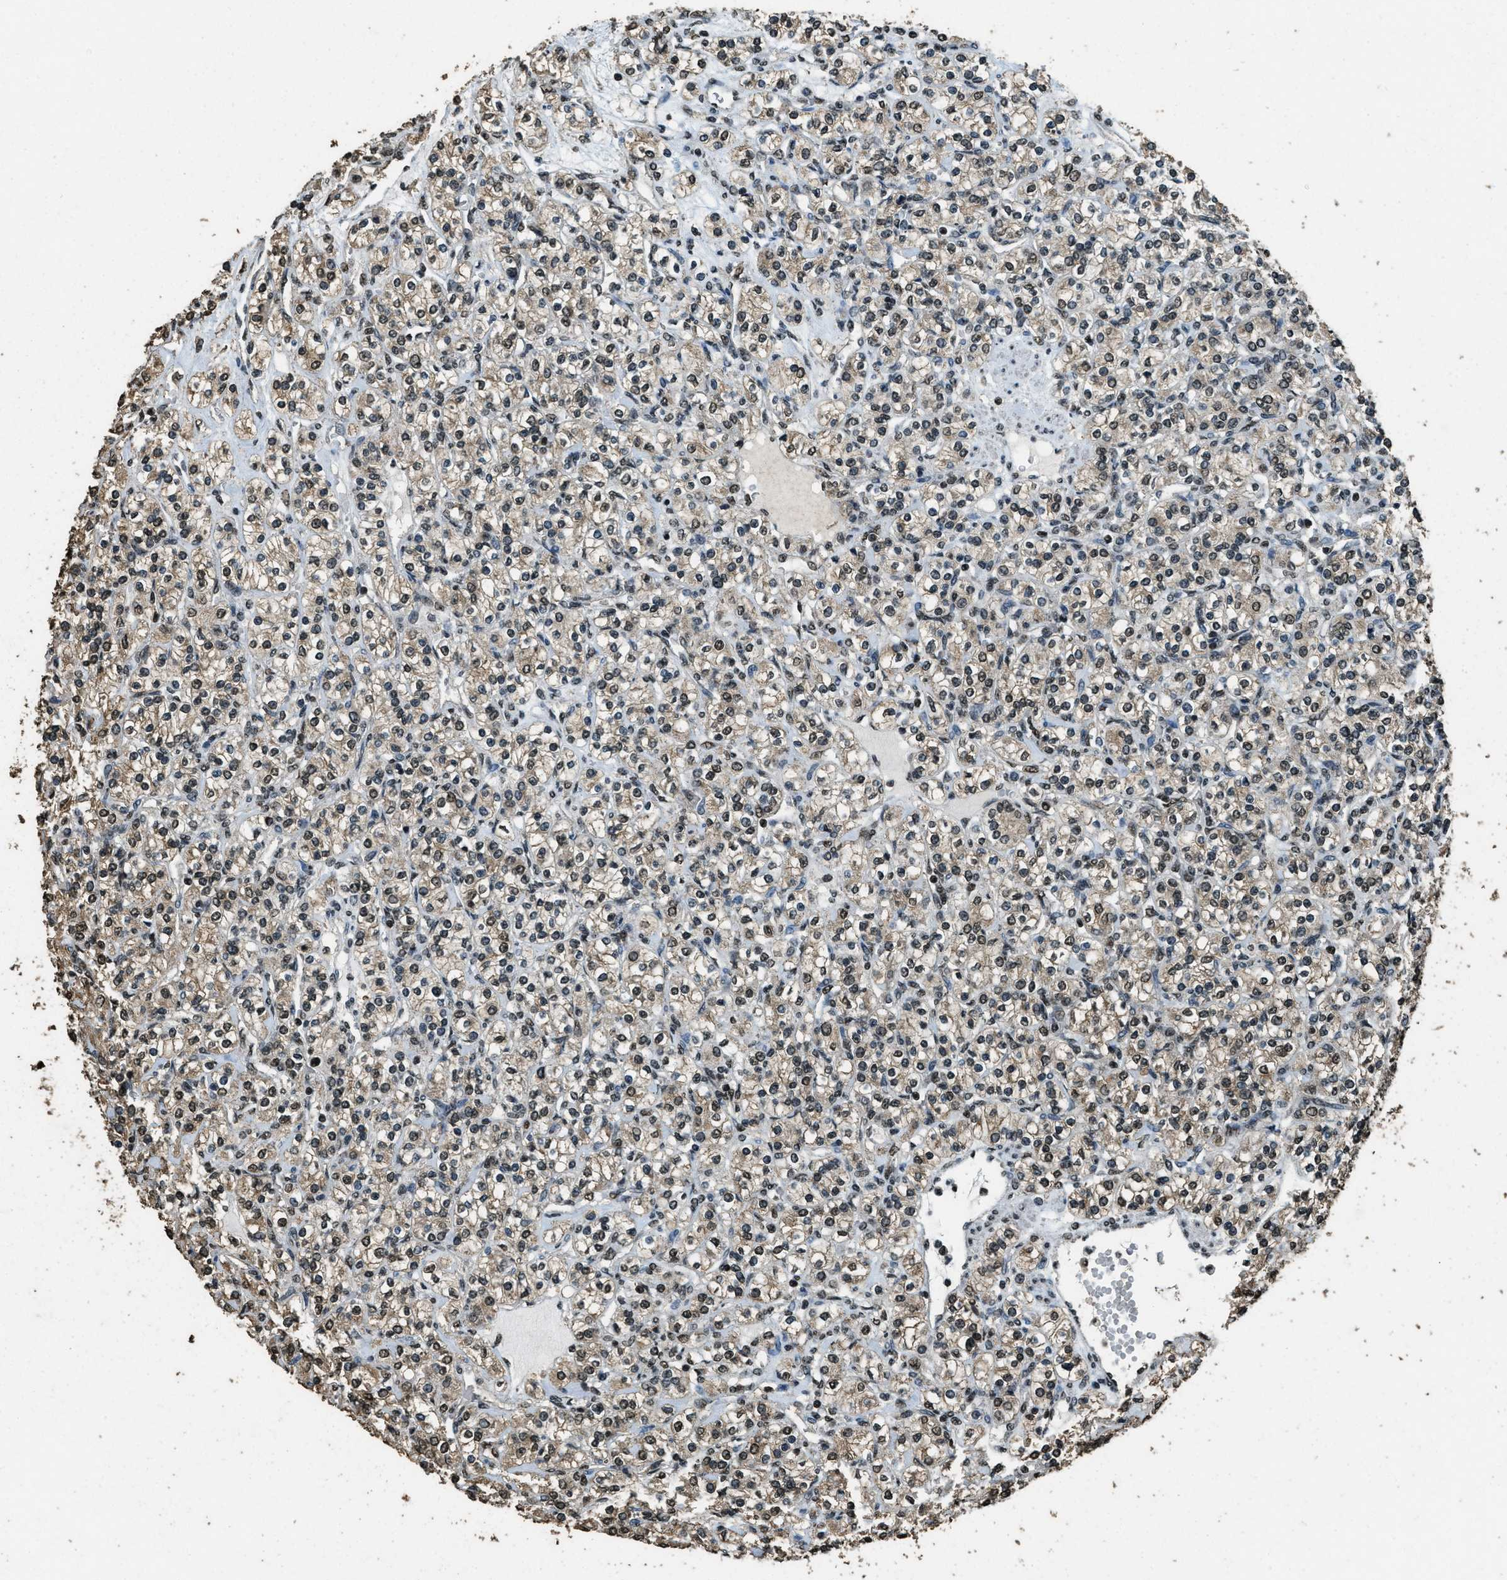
{"staining": {"intensity": "moderate", "quantity": ">75%", "location": "cytoplasmic/membranous,nuclear"}, "tissue": "renal cancer", "cell_type": "Tumor cells", "image_type": "cancer", "snomed": [{"axis": "morphology", "description": "Adenocarcinoma, NOS"}, {"axis": "topography", "description": "Kidney"}], "caption": "Renal cancer was stained to show a protein in brown. There is medium levels of moderate cytoplasmic/membranous and nuclear expression in about >75% of tumor cells. Nuclei are stained in blue.", "gene": "MYB", "patient": {"sex": "male", "age": 77}}